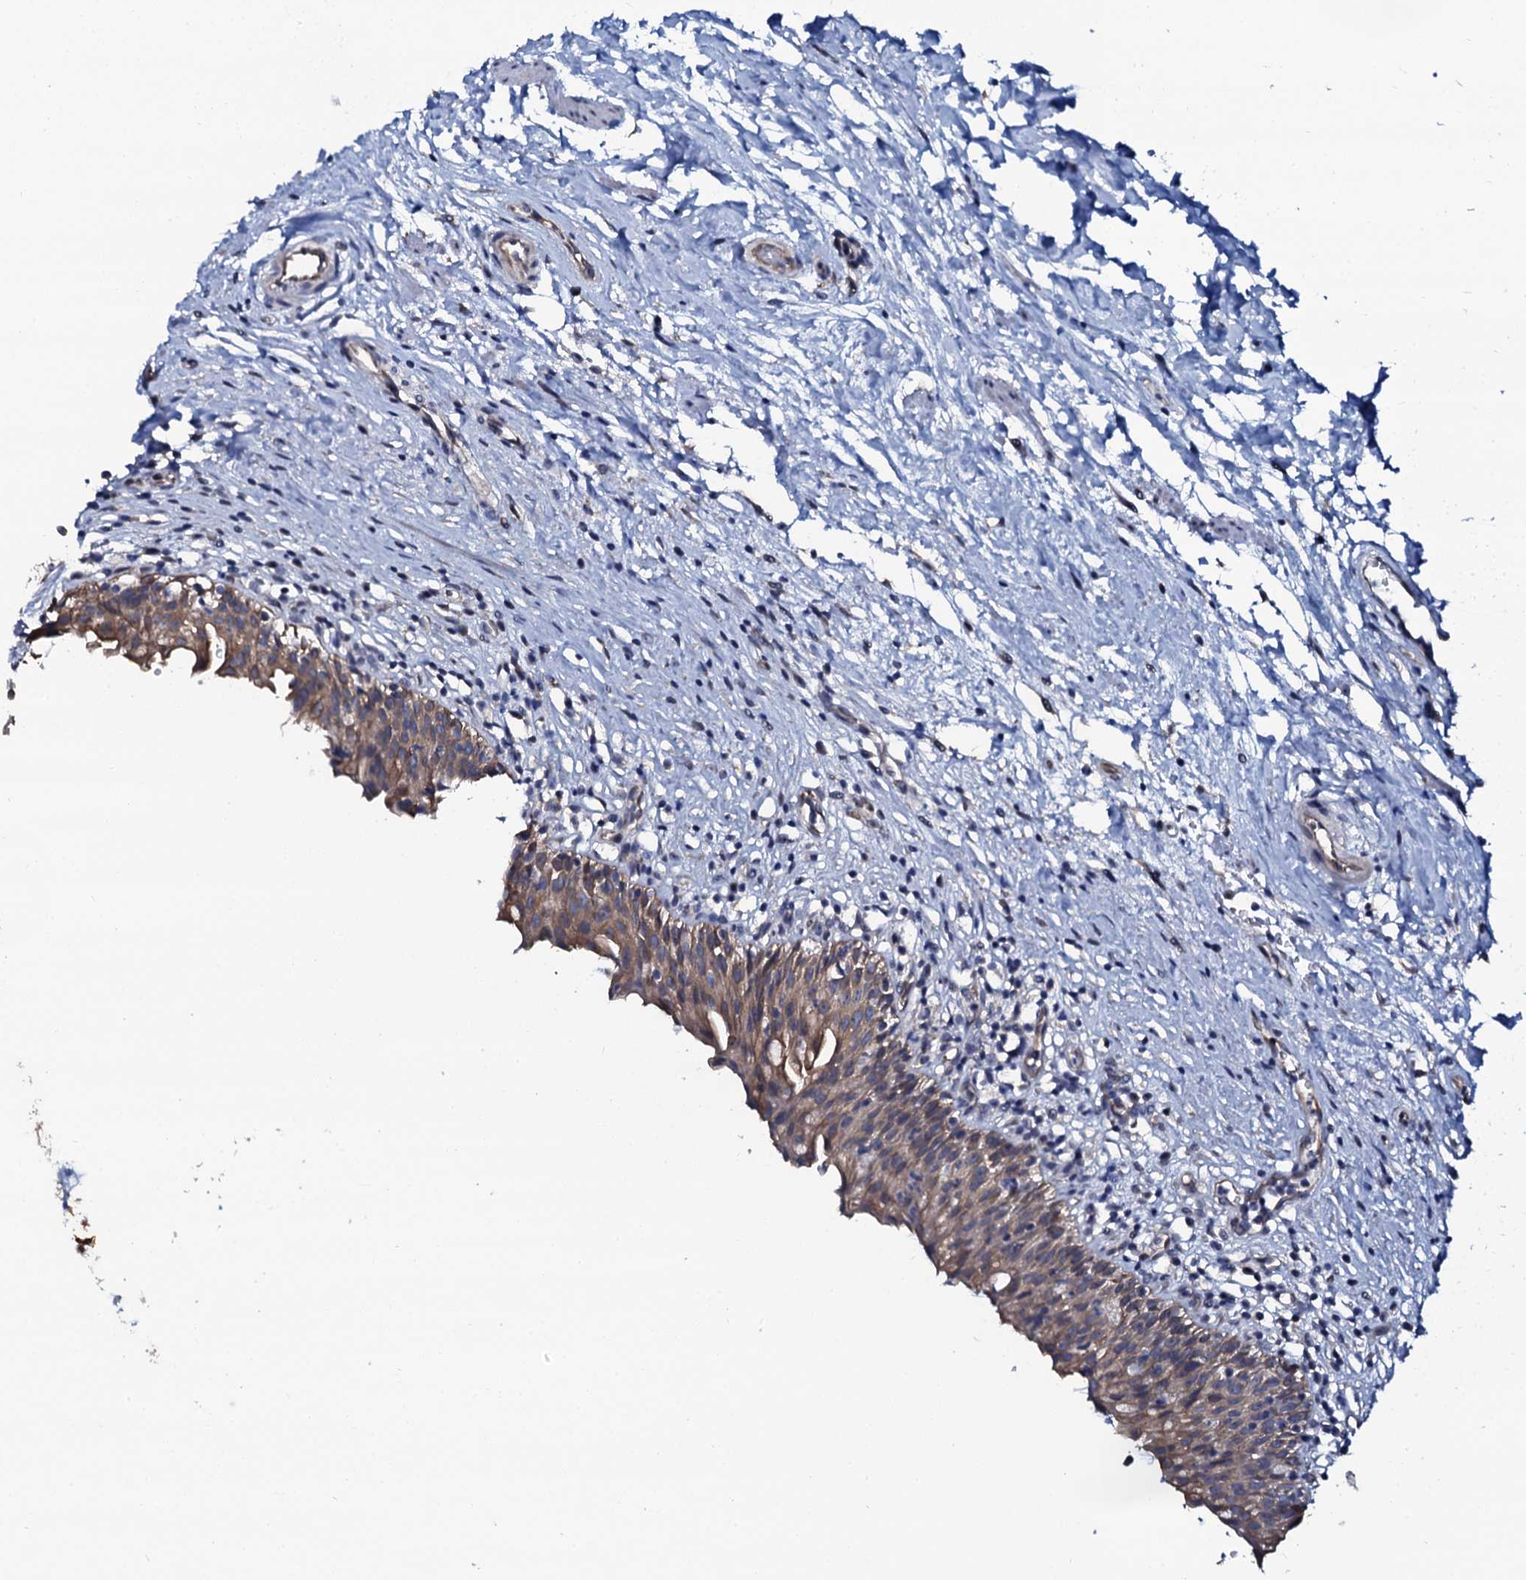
{"staining": {"intensity": "moderate", "quantity": ">75%", "location": "cytoplasmic/membranous"}, "tissue": "urinary bladder", "cell_type": "Urothelial cells", "image_type": "normal", "snomed": [{"axis": "morphology", "description": "Normal tissue, NOS"}, {"axis": "morphology", "description": "Inflammation, NOS"}, {"axis": "topography", "description": "Urinary bladder"}], "caption": "A micrograph of human urinary bladder stained for a protein displays moderate cytoplasmic/membranous brown staining in urothelial cells.", "gene": "C10orf88", "patient": {"sex": "male", "age": 63}}